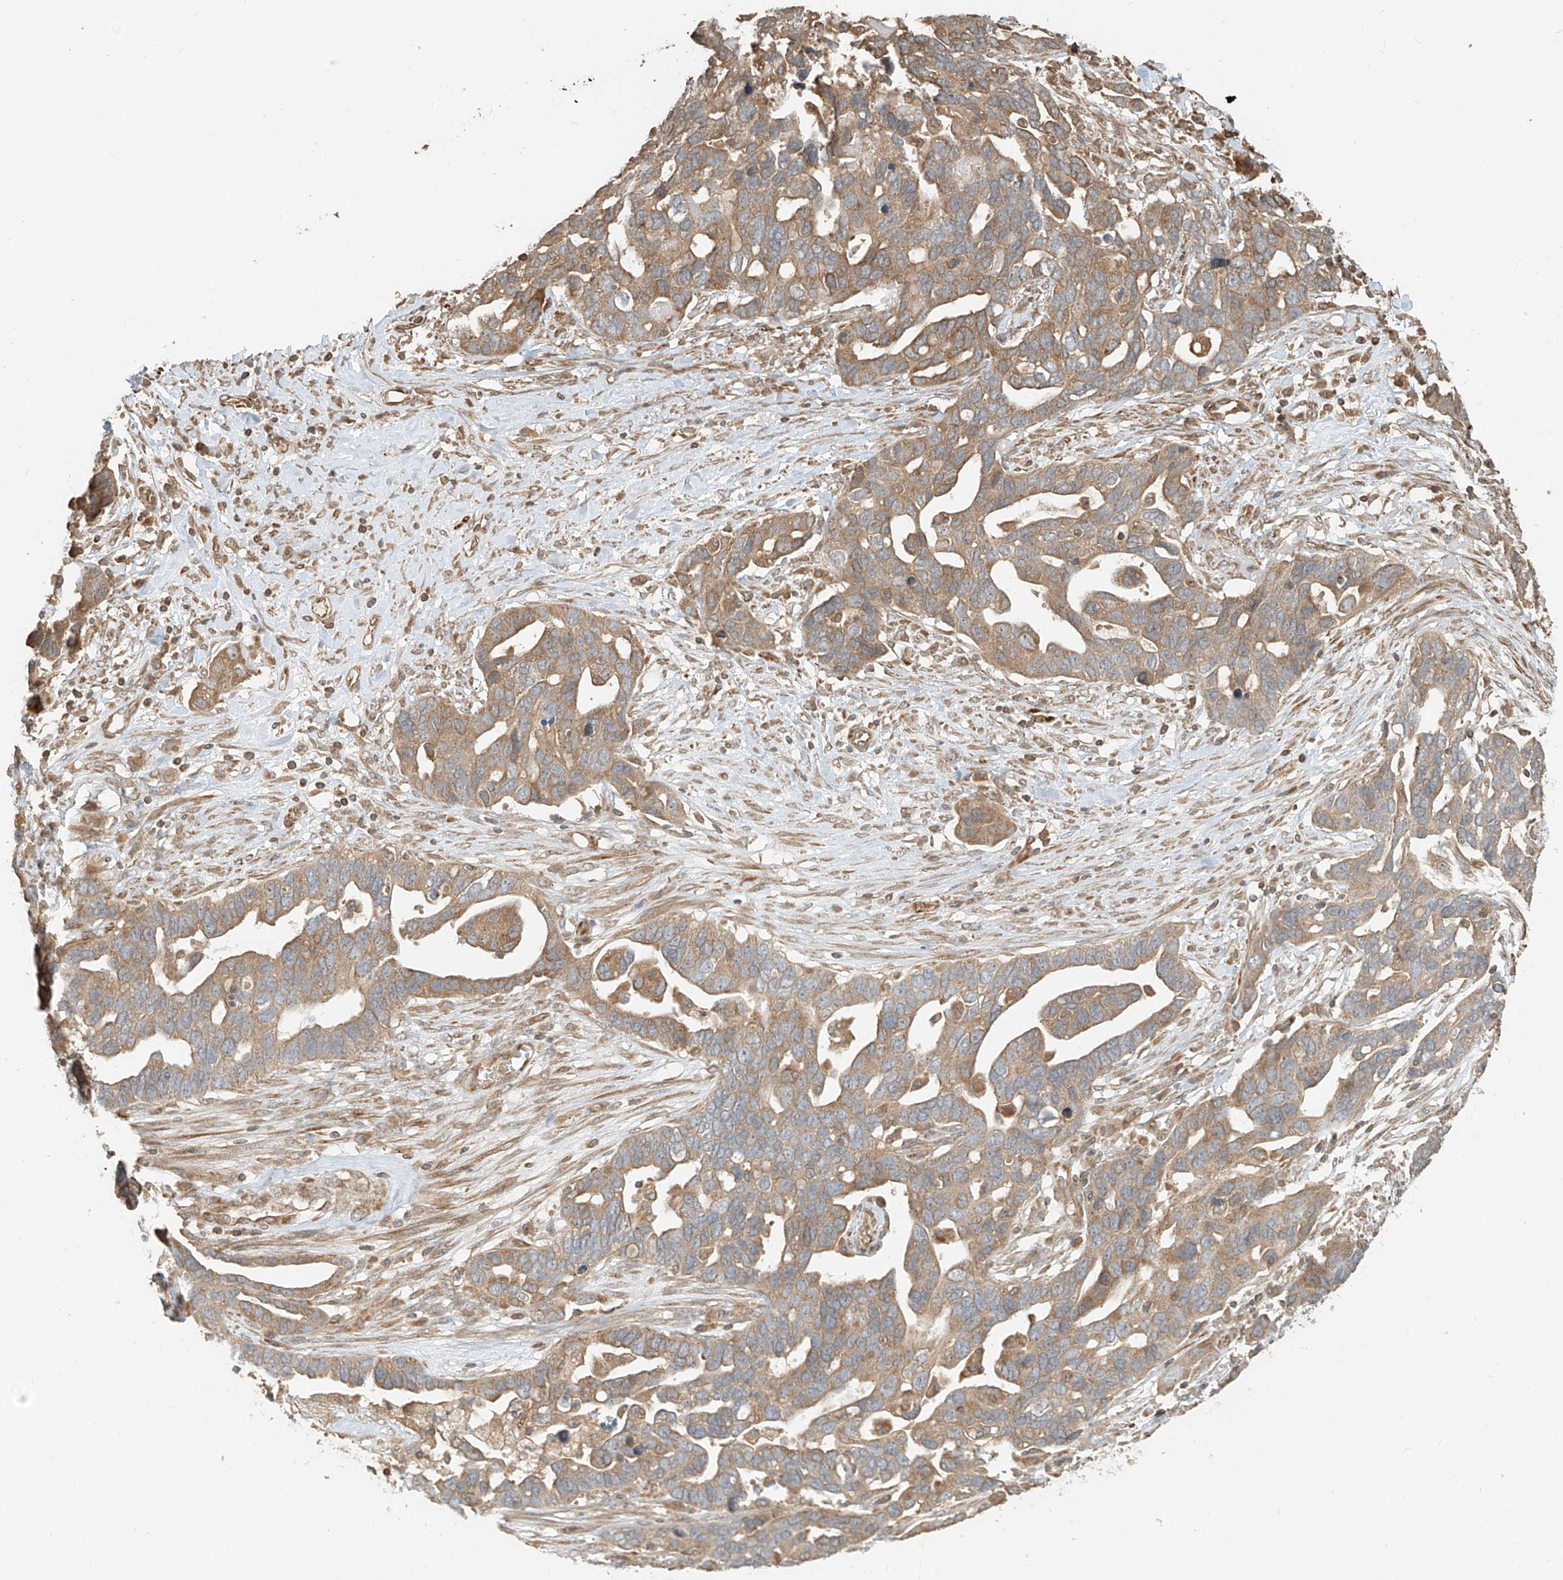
{"staining": {"intensity": "moderate", "quantity": ">75%", "location": "cytoplasmic/membranous"}, "tissue": "ovarian cancer", "cell_type": "Tumor cells", "image_type": "cancer", "snomed": [{"axis": "morphology", "description": "Cystadenocarcinoma, serous, NOS"}, {"axis": "topography", "description": "Ovary"}], "caption": "Ovarian cancer (serous cystadenocarcinoma) stained with a protein marker exhibits moderate staining in tumor cells.", "gene": "ANKZF1", "patient": {"sex": "female", "age": 54}}